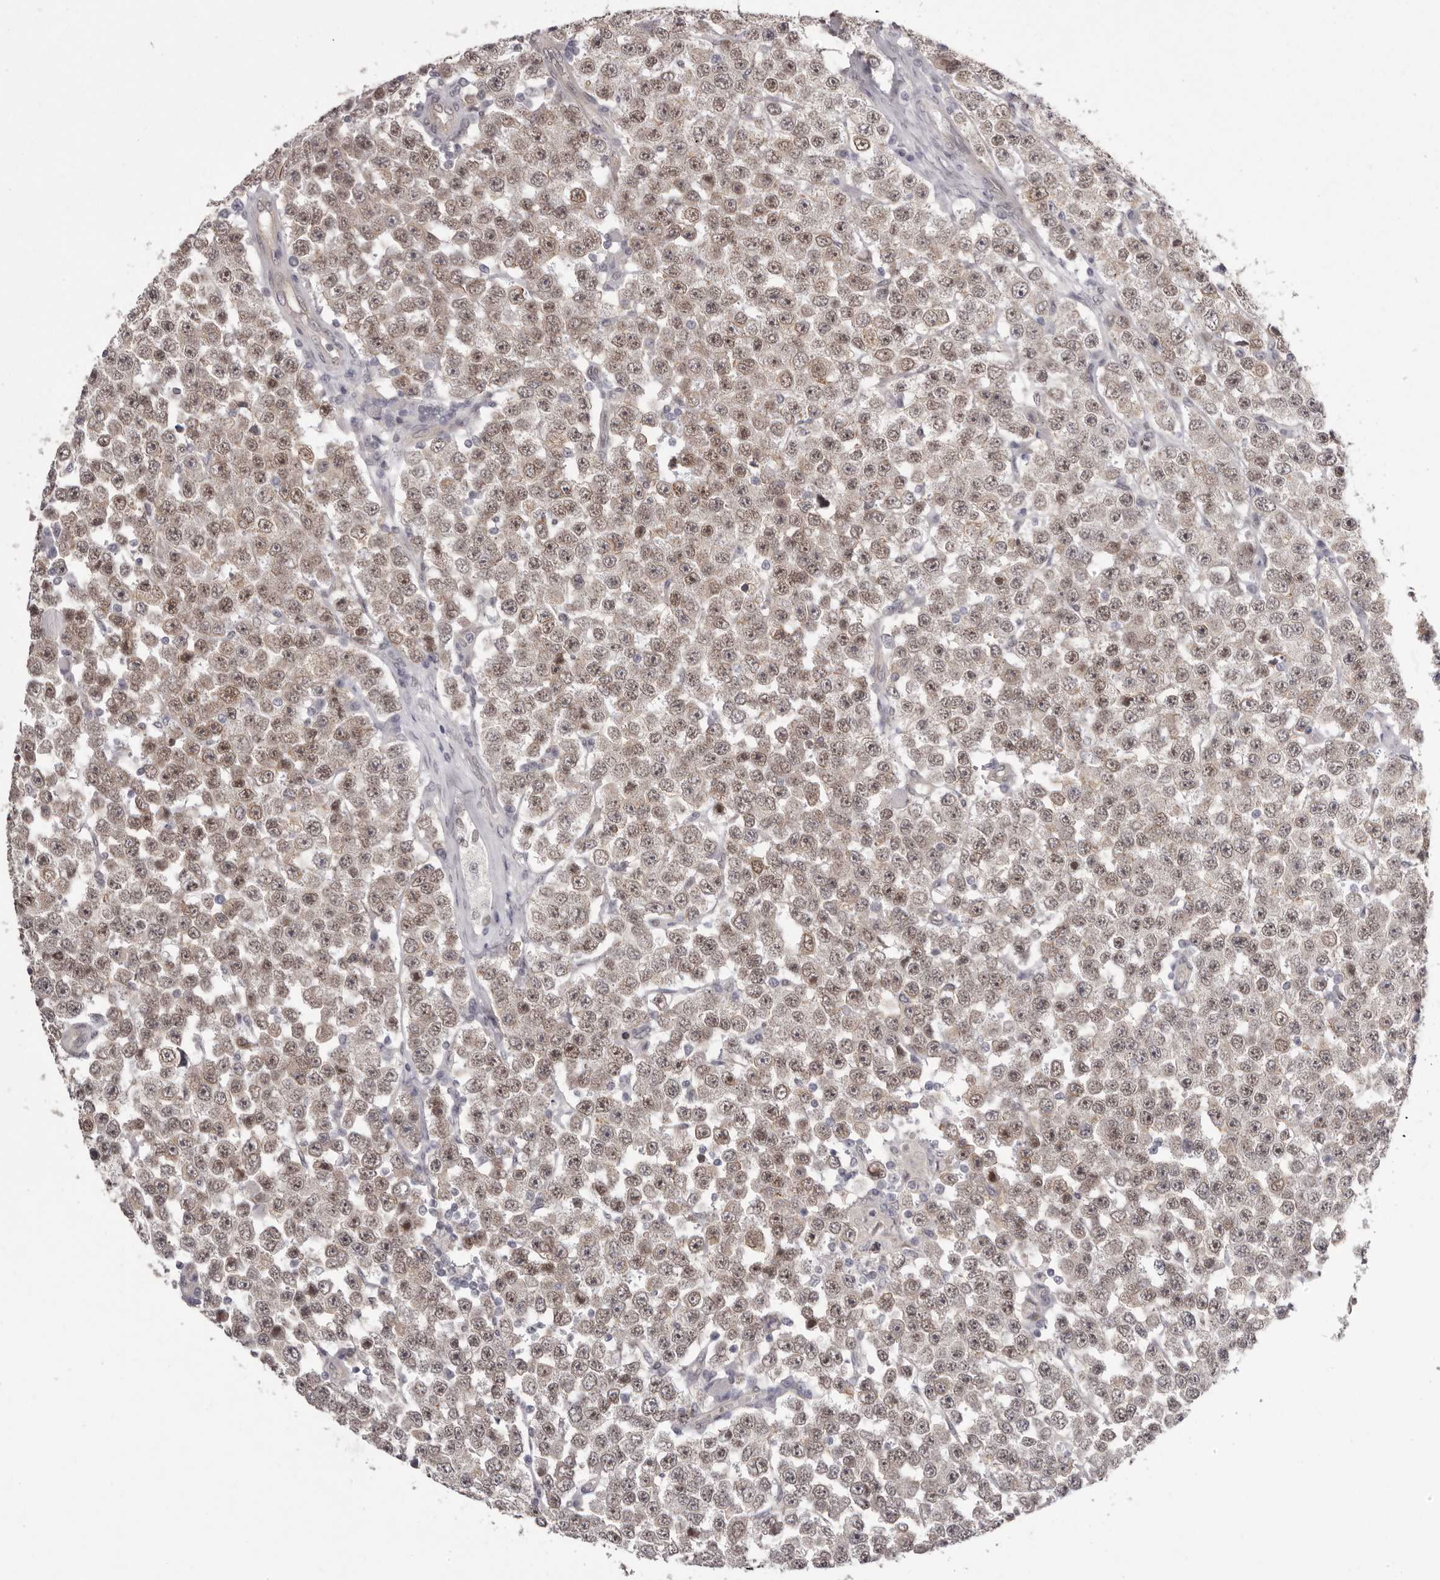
{"staining": {"intensity": "moderate", "quantity": ">75%", "location": "cytoplasmic/membranous,nuclear"}, "tissue": "testis cancer", "cell_type": "Tumor cells", "image_type": "cancer", "snomed": [{"axis": "morphology", "description": "Seminoma, NOS"}, {"axis": "topography", "description": "Testis"}], "caption": "A brown stain highlights moderate cytoplasmic/membranous and nuclear positivity of a protein in human testis seminoma tumor cells.", "gene": "RNF2", "patient": {"sex": "male", "age": 28}}